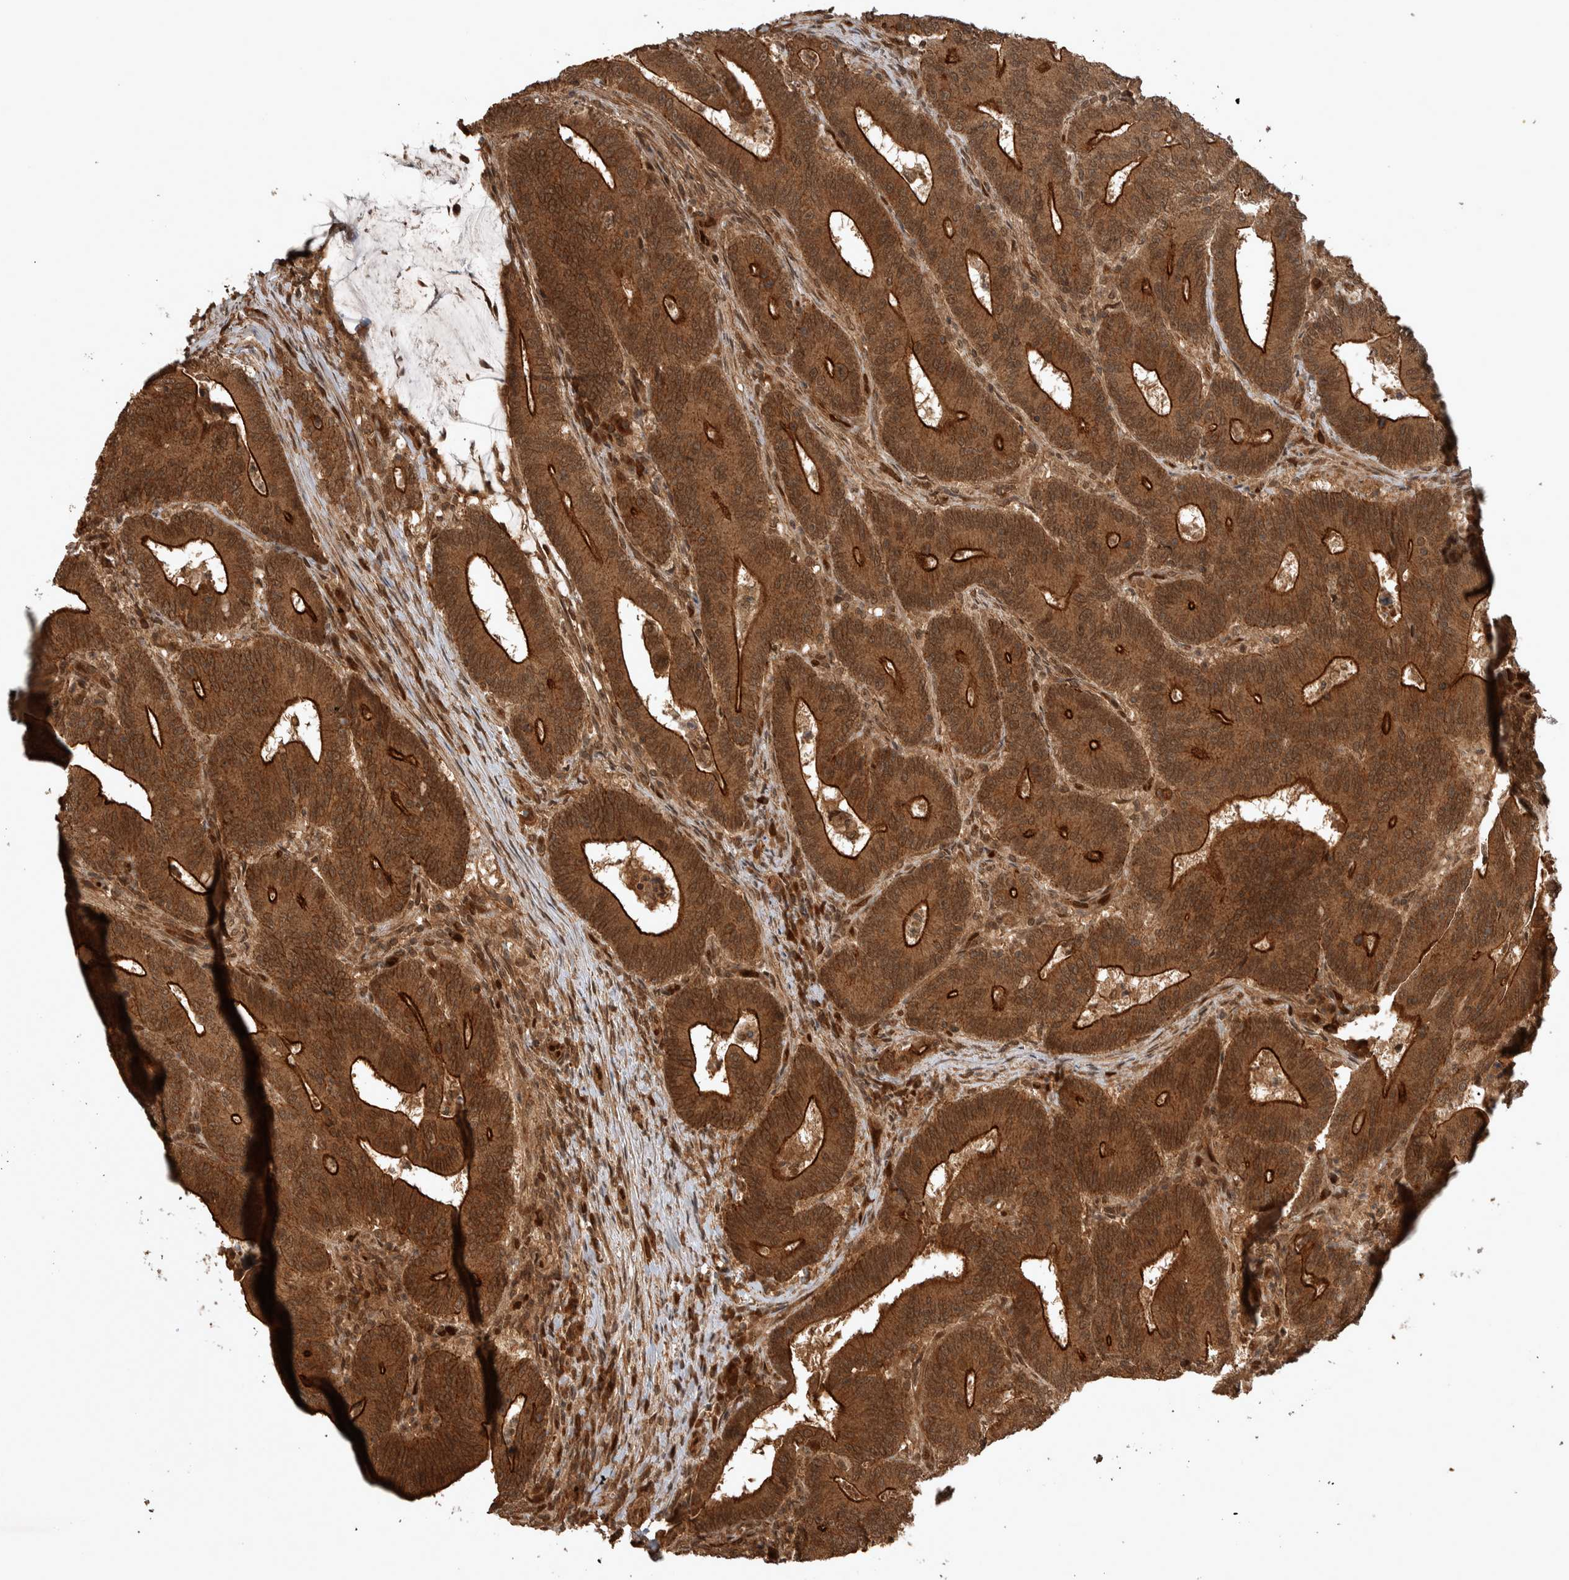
{"staining": {"intensity": "strong", "quantity": ">75%", "location": "cytoplasmic/membranous"}, "tissue": "colorectal cancer", "cell_type": "Tumor cells", "image_type": "cancer", "snomed": [{"axis": "morphology", "description": "Adenocarcinoma, NOS"}, {"axis": "topography", "description": "Colon"}], "caption": "Colorectal adenocarcinoma stained with DAB (3,3'-diaminobenzidine) IHC exhibits high levels of strong cytoplasmic/membranous positivity in about >75% of tumor cells. (DAB = brown stain, brightfield microscopy at high magnification).", "gene": "CNTROB", "patient": {"sex": "female", "age": 66}}